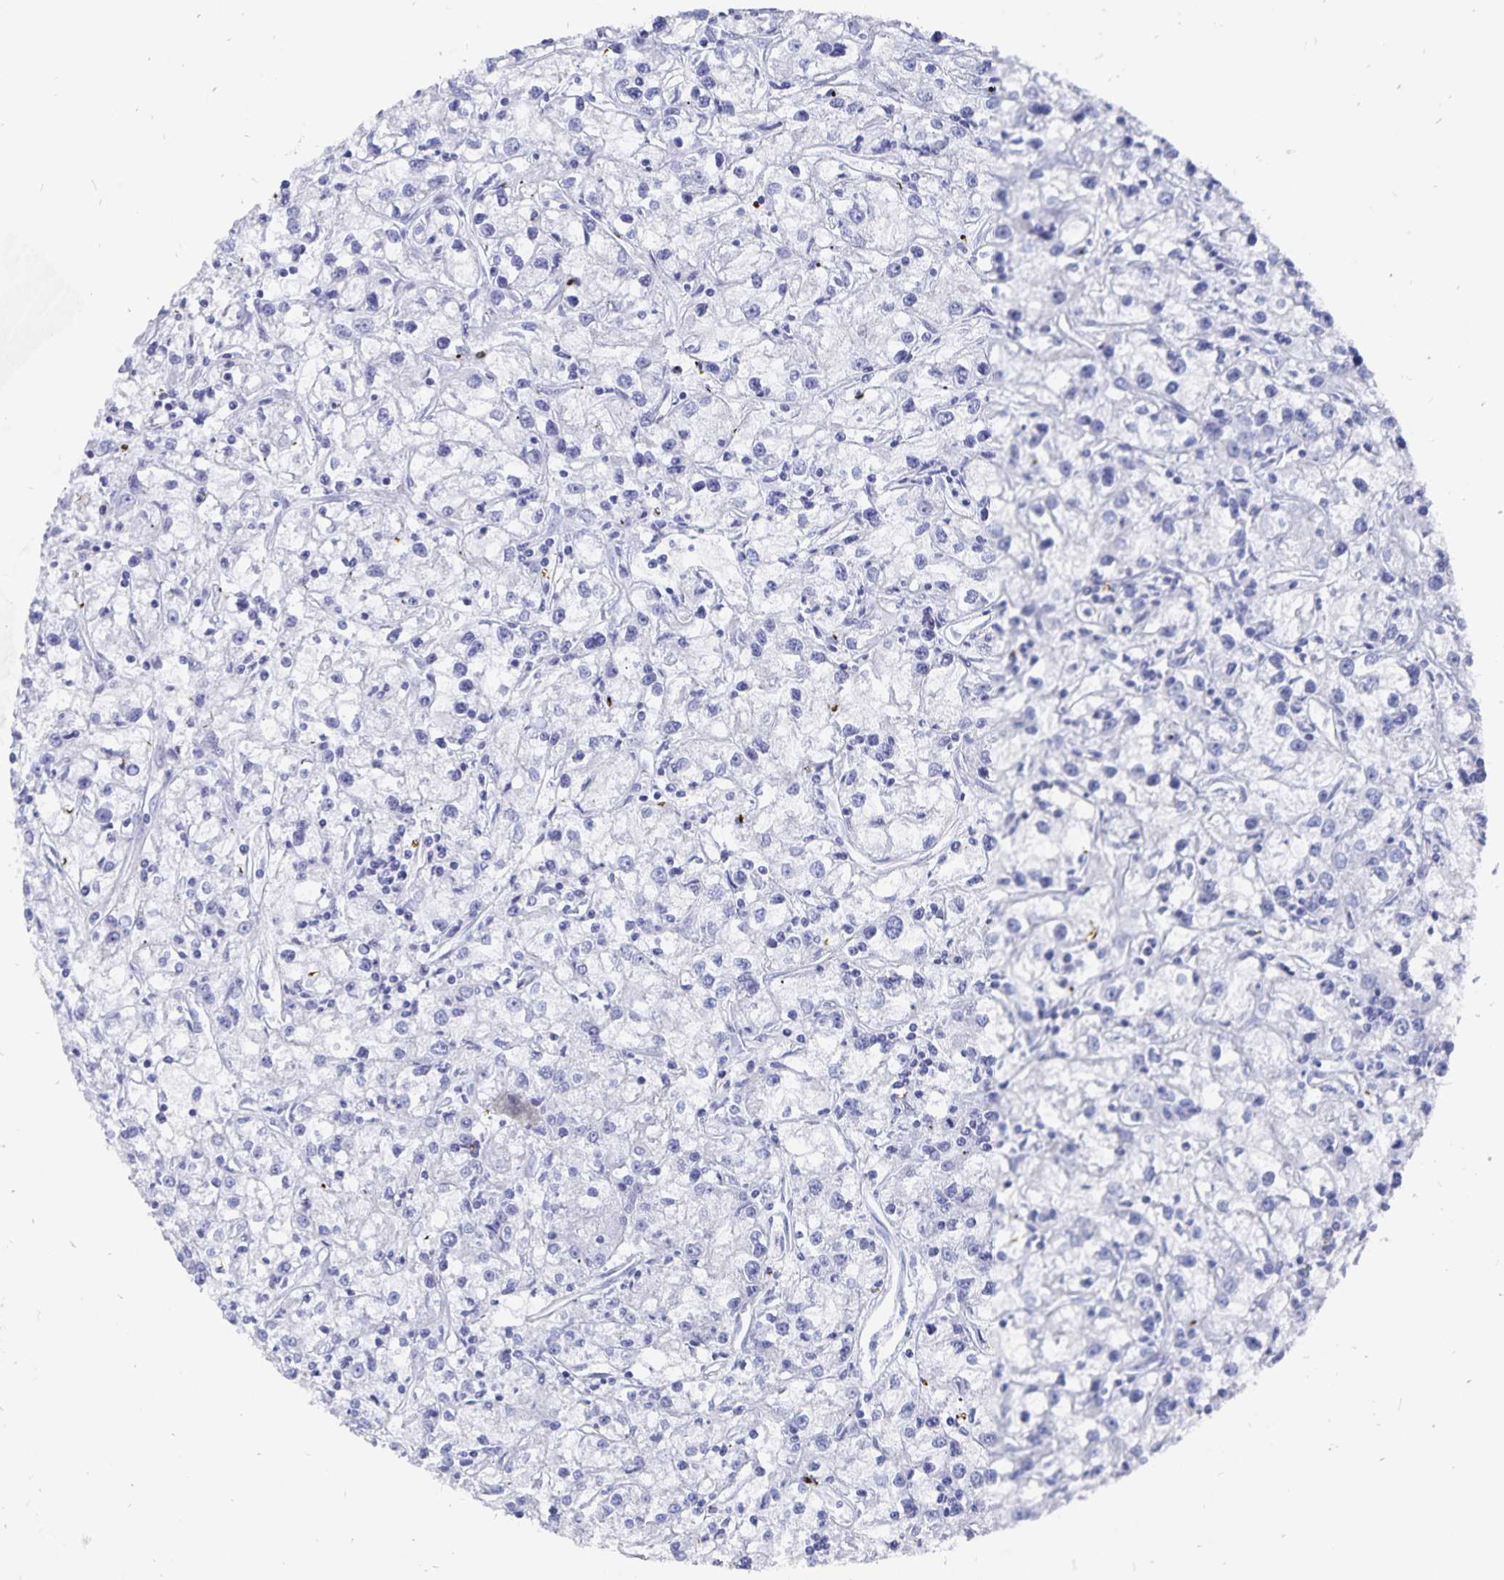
{"staining": {"intensity": "negative", "quantity": "none", "location": "none"}, "tissue": "renal cancer", "cell_type": "Tumor cells", "image_type": "cancer", "snomed": [{"axis": "morphology", "description": "Adenocarcinoma, NOS"}, {"axis": "topography", "description": "Kidney"}], "caption": "This is an IHC photomicrograph of renal adenocarcinoma. There is no positivity in tumor cells.", "gene": "ADH1A", "patient": {"sex": "female", "age": 59}}